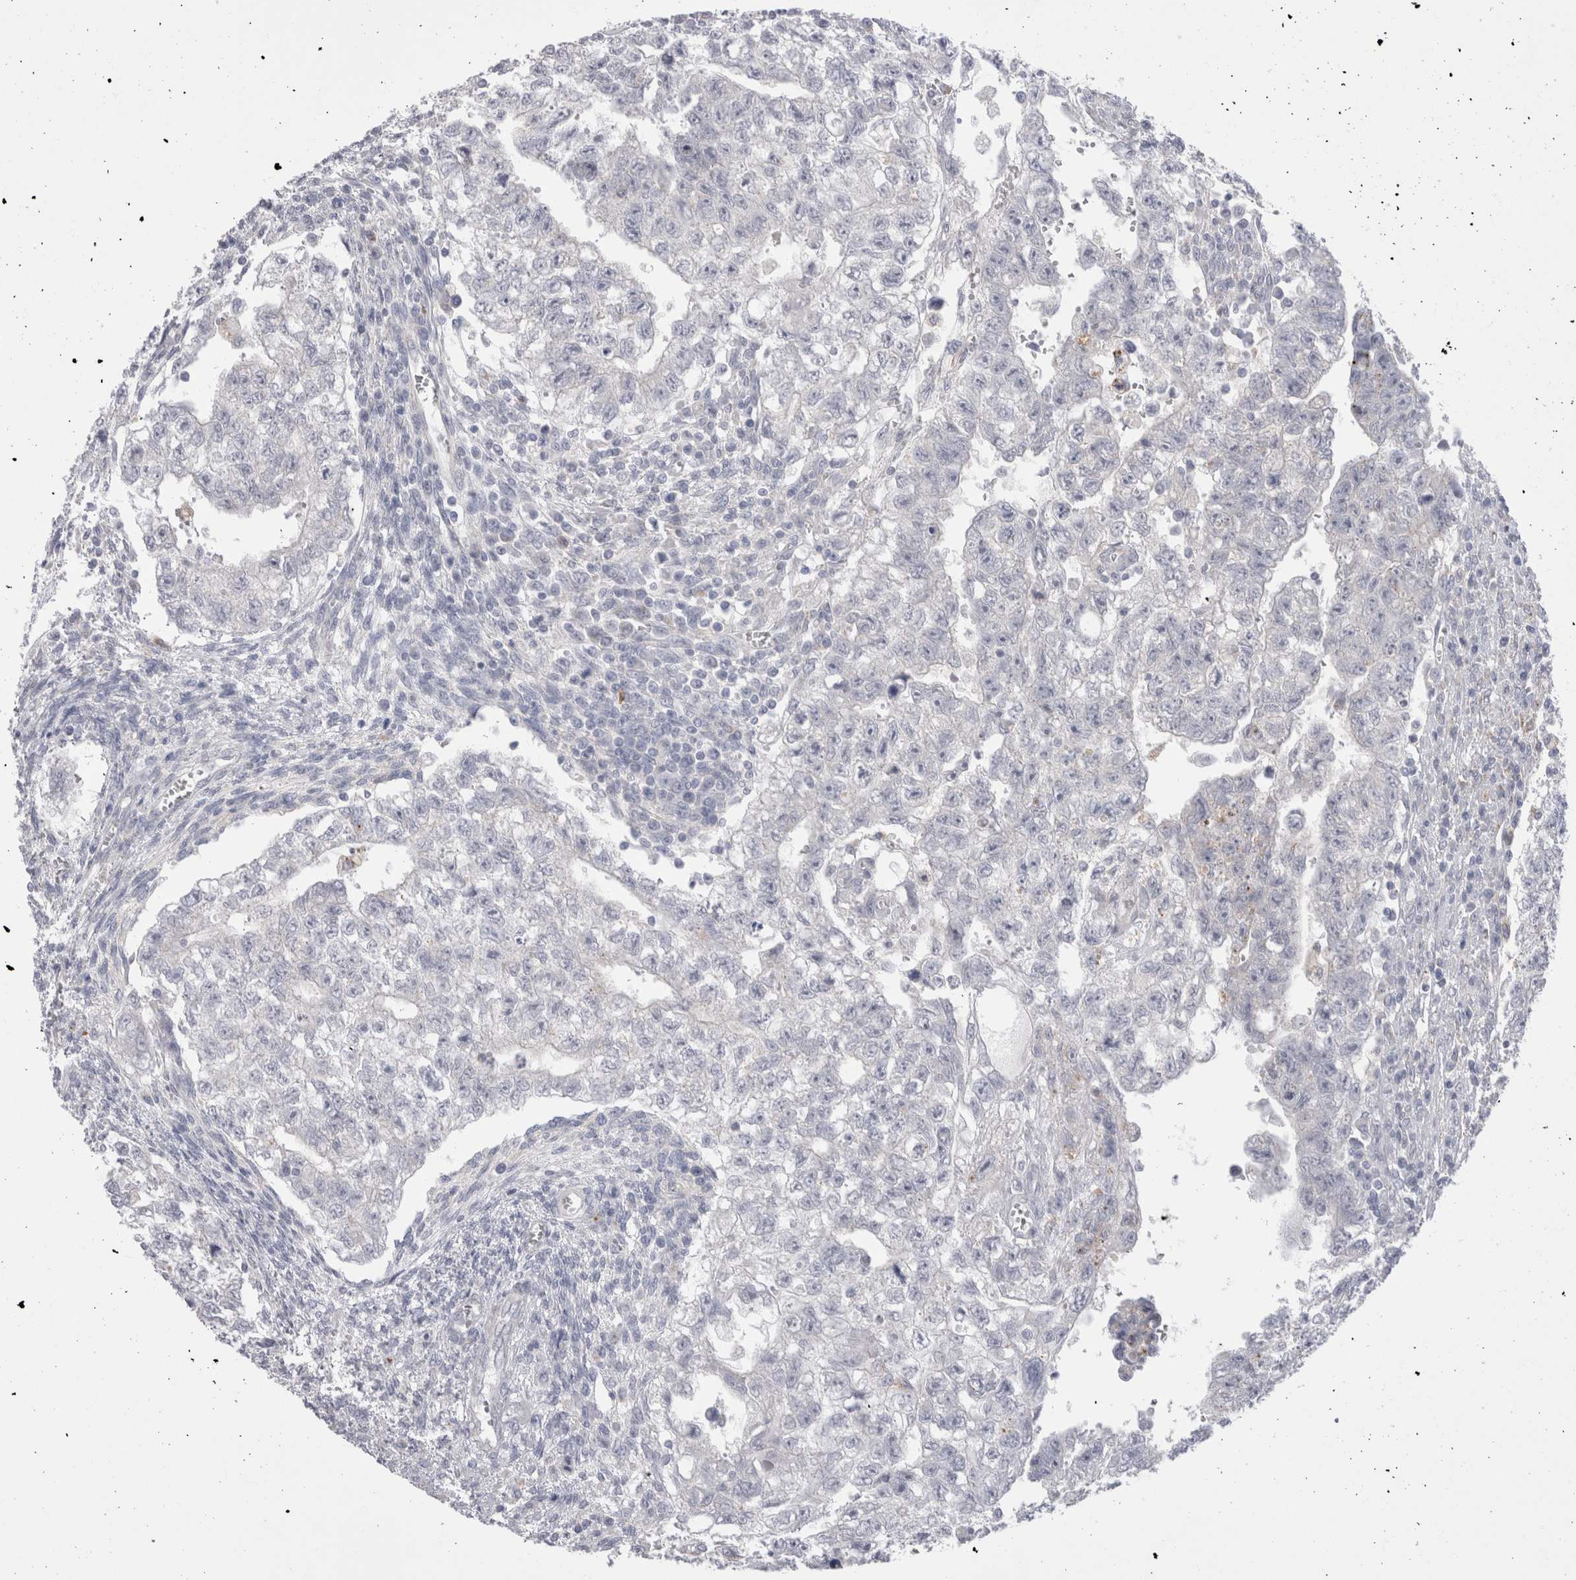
{"staining": {"intensity": "negative", "quantity": "none", "location": "none"}, "tissue": "testis cancer", "cell_type": "Tumor cells", "image_type": "cancer", "snomed": [{"axis": "morphology", "description": "Seminoma, NOS"}, {"axis": "morphology", "description": "Carcinoma, Embryonal, NOS"}, {"axis": "topography", "description": "Testis"}], "caption": "Human embryonal carcinoma (testis) stained for a protein using immunohistochemistry shows no staining in tumor cells.", "gene": "EPDR1", "patient": {"sex": "male", "age": 38}}